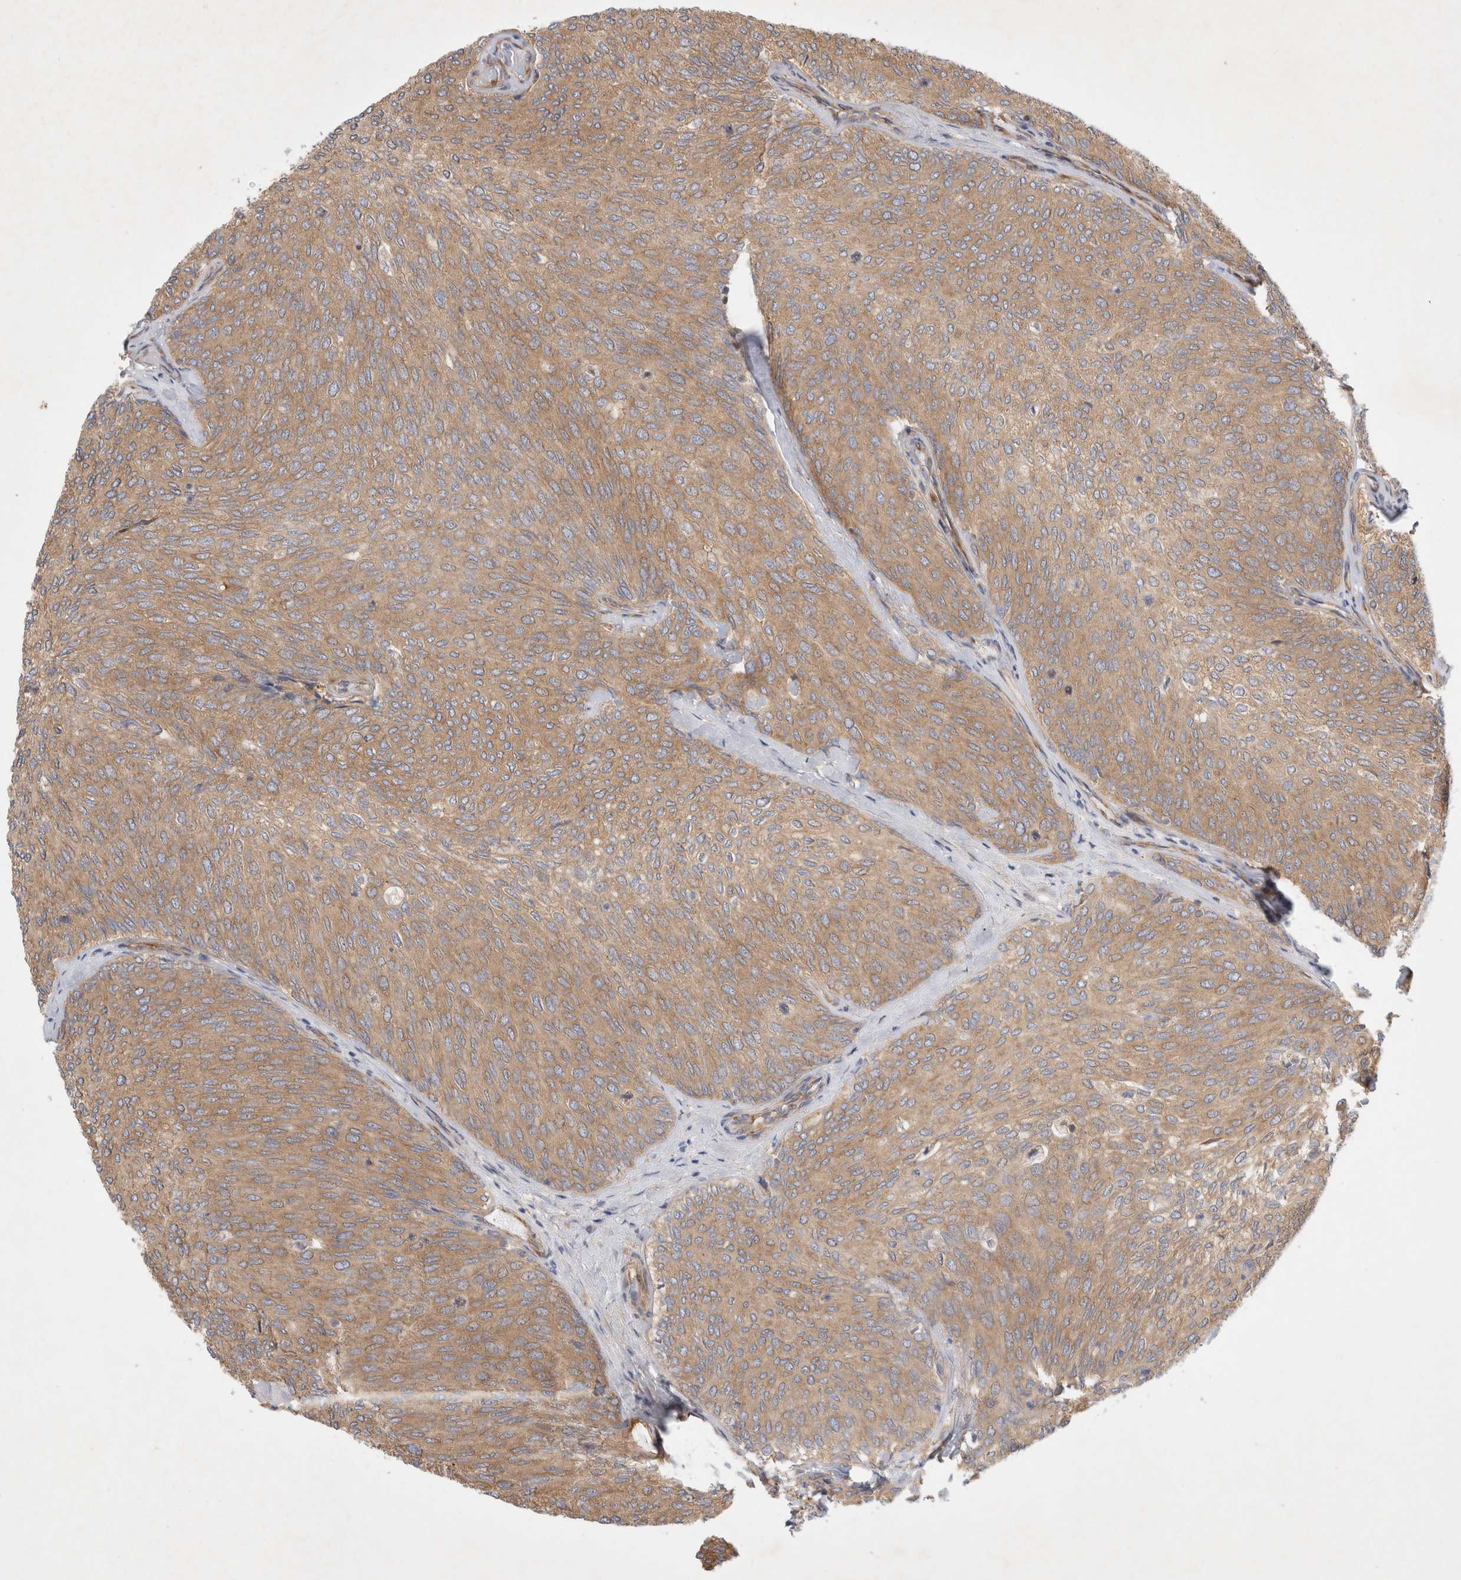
{"staining": {"intensity": "moderate", "quantity": ">75%", "location": "cytoplasmic/membranous"}, "tissue": "urothelial cancer", "cell_type": "Tumor cells", "image_type": "cancer", "snomed": [{"axis": "morphology", "description": "Urothelial carcinoma, Low grade"}, {"axis": "topography", "description": "Urinary bladder"}], "caption": "High-magnification brightfield microscopy of urothelial cancer stained with DAB (brown) and counterstained with hematoxylin (blue). tumor cells exhibit moderate cytoplasmic/membranous positivity is present in about>75% of cells.", "gene": "GPR150", "patient": {"sex": "female", "age": 79}}